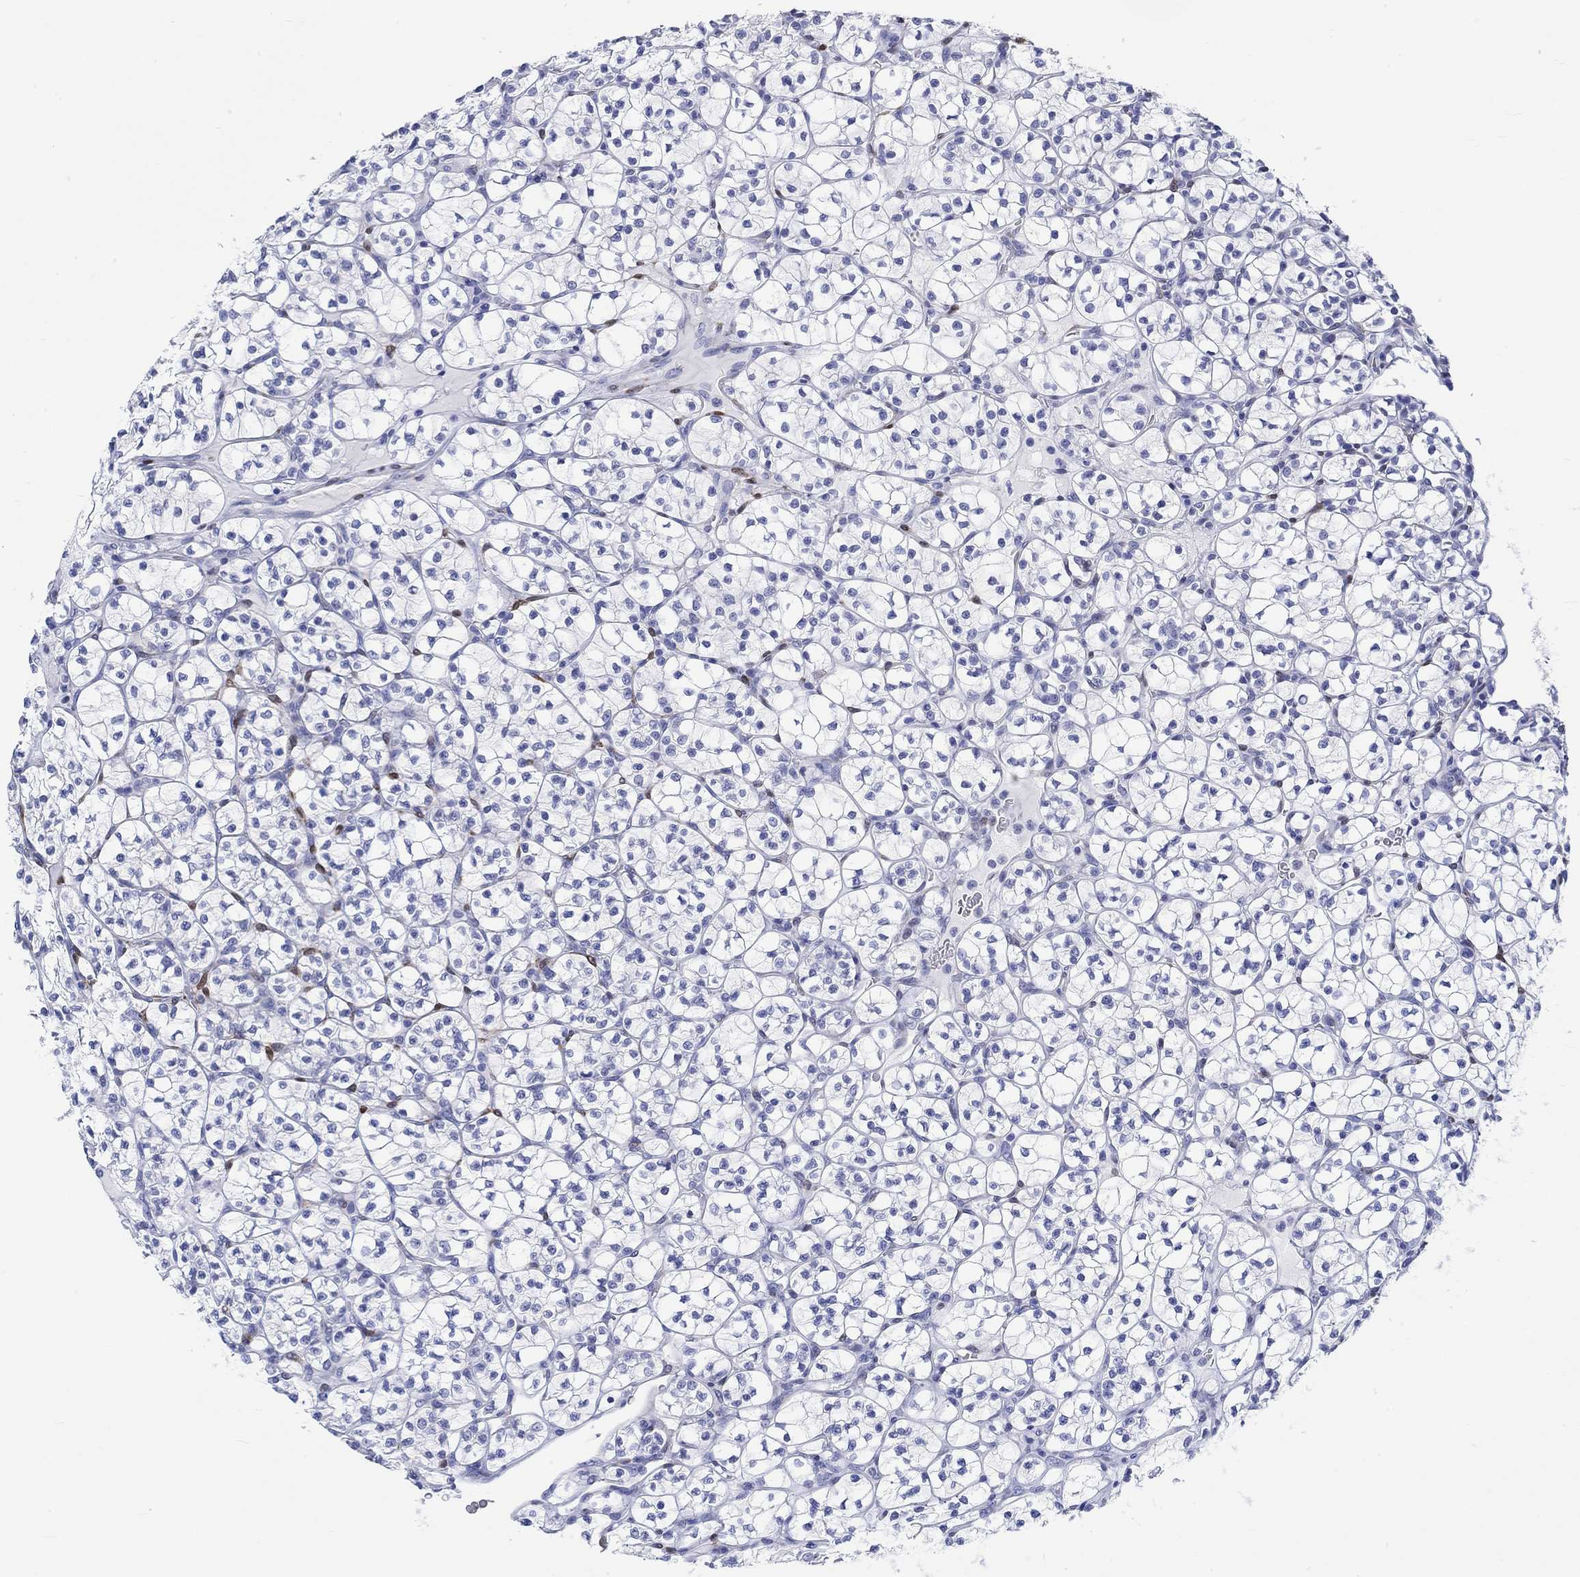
{"staining": {"intensity": "negative", "quantity": "none", "location": "none"}, "tissue": "renal cancer", "cell_type": "Tumor cells", "image_type": "cancer", "snomed": [{"axis": "morphology", "description": "Adenocarcinoma, NOS"}, {"axis": "topography", "description": "Kidney"}], "caption": "Immunohistochemistry (IHC) of renal cancer exhibits no expression in tumor cells.", "gene": "MSI1", "patient": {"sex": "female", "age": 89}}